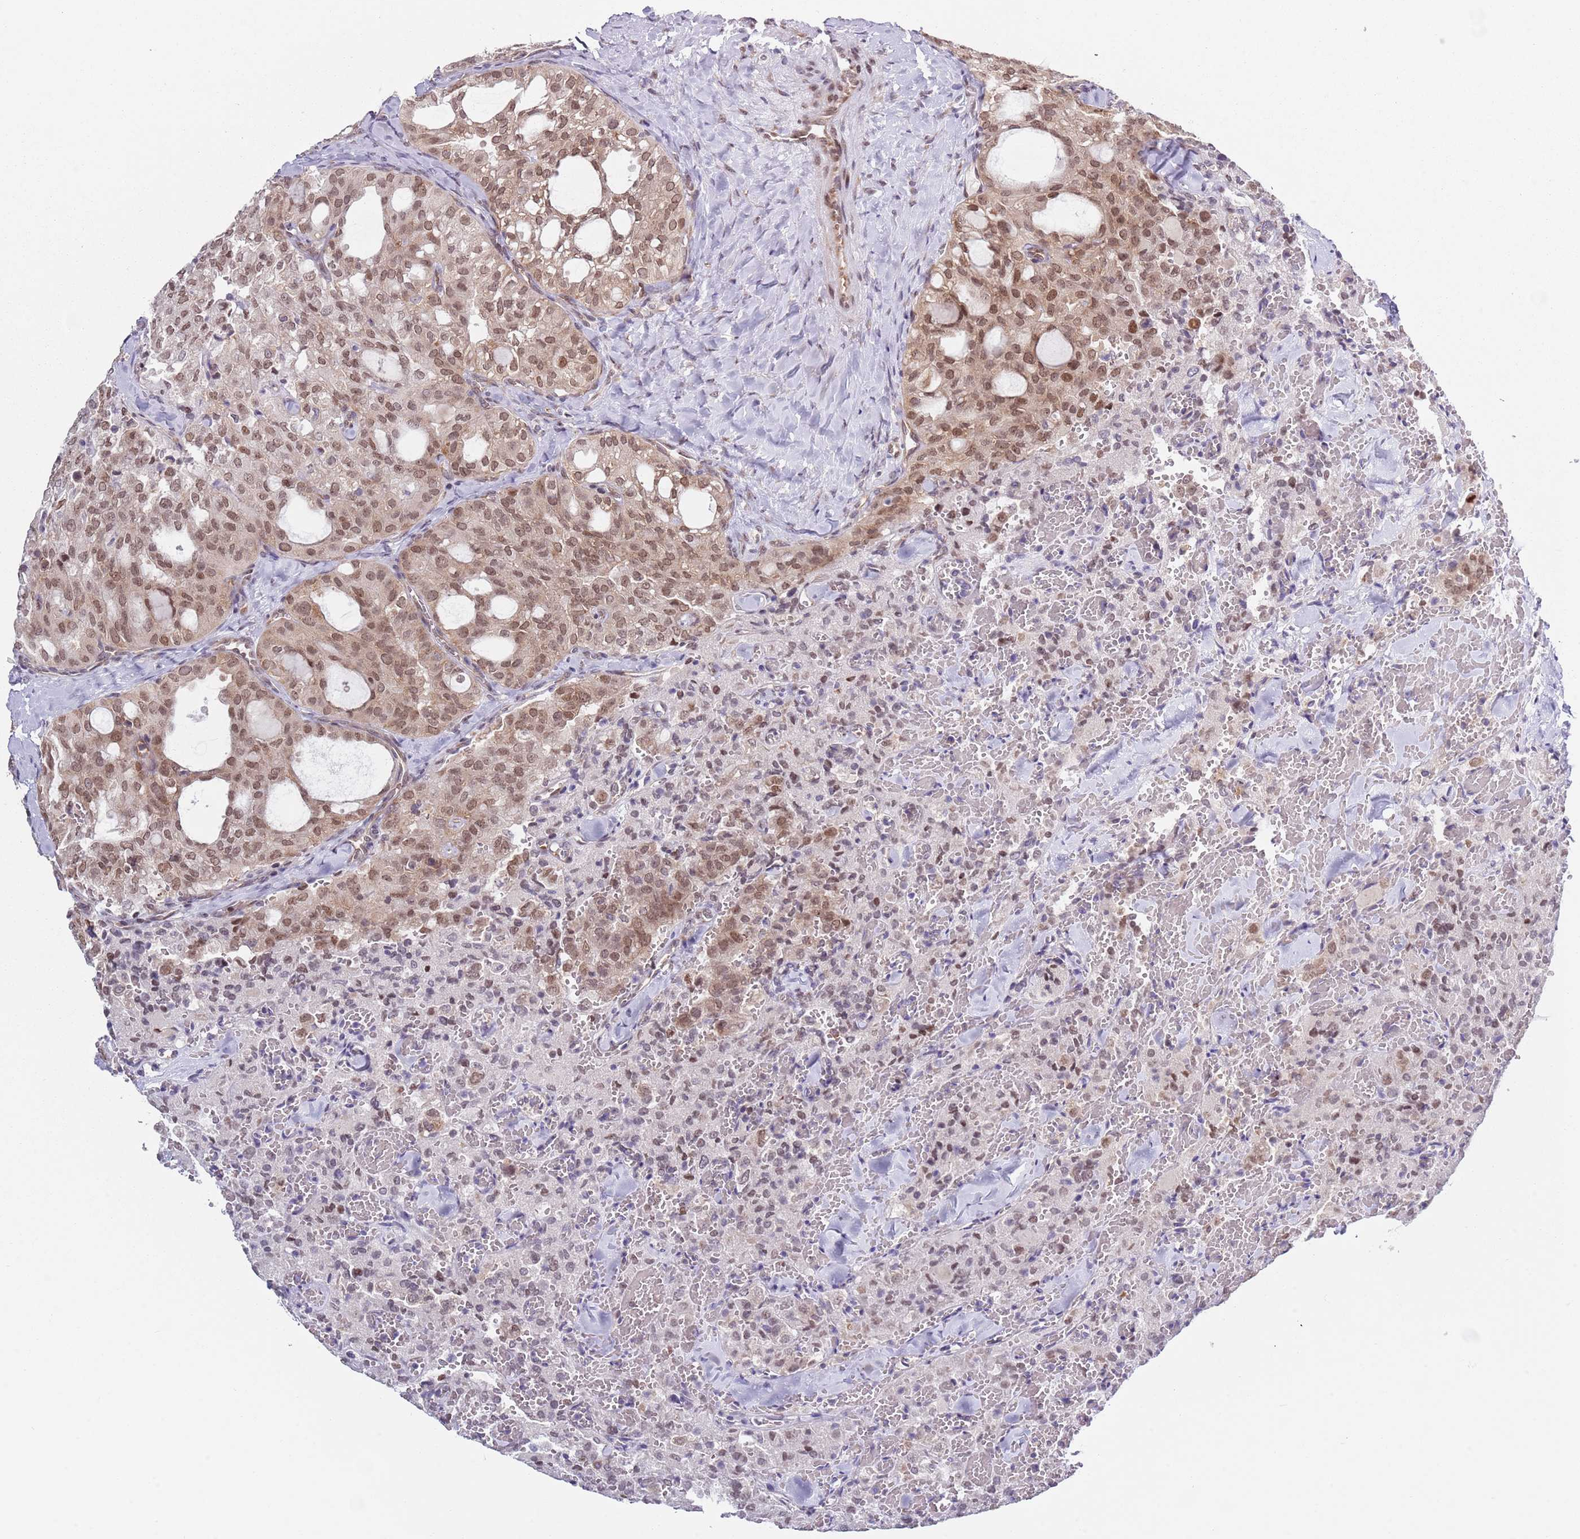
{"staining": {"intensity": "moderate", "quantity": ">75%", "location": "nuclear"}, "tissue": "thyroid cancer", "cell_type": "Tumor cells", "image_type": "cancer", "snomed": [{"axis": "morphology", "description": "Follicular adenoma carcinoma, NOS"}, {"axis": "topography", "description": "Thyroid gland"}], "caption": "Brown immunohistochemical staining in thyroid follicular adenoma carcinoma displays moderate nuclear positivity in approximately >75% of tumor cells. The staining was performed using DAB, with brown indicating positive protein expression. Nuclei are stained blue with hematoxylin.", "gene": "SLC25A32", "patient": {"sex": "male", "age": 75}}